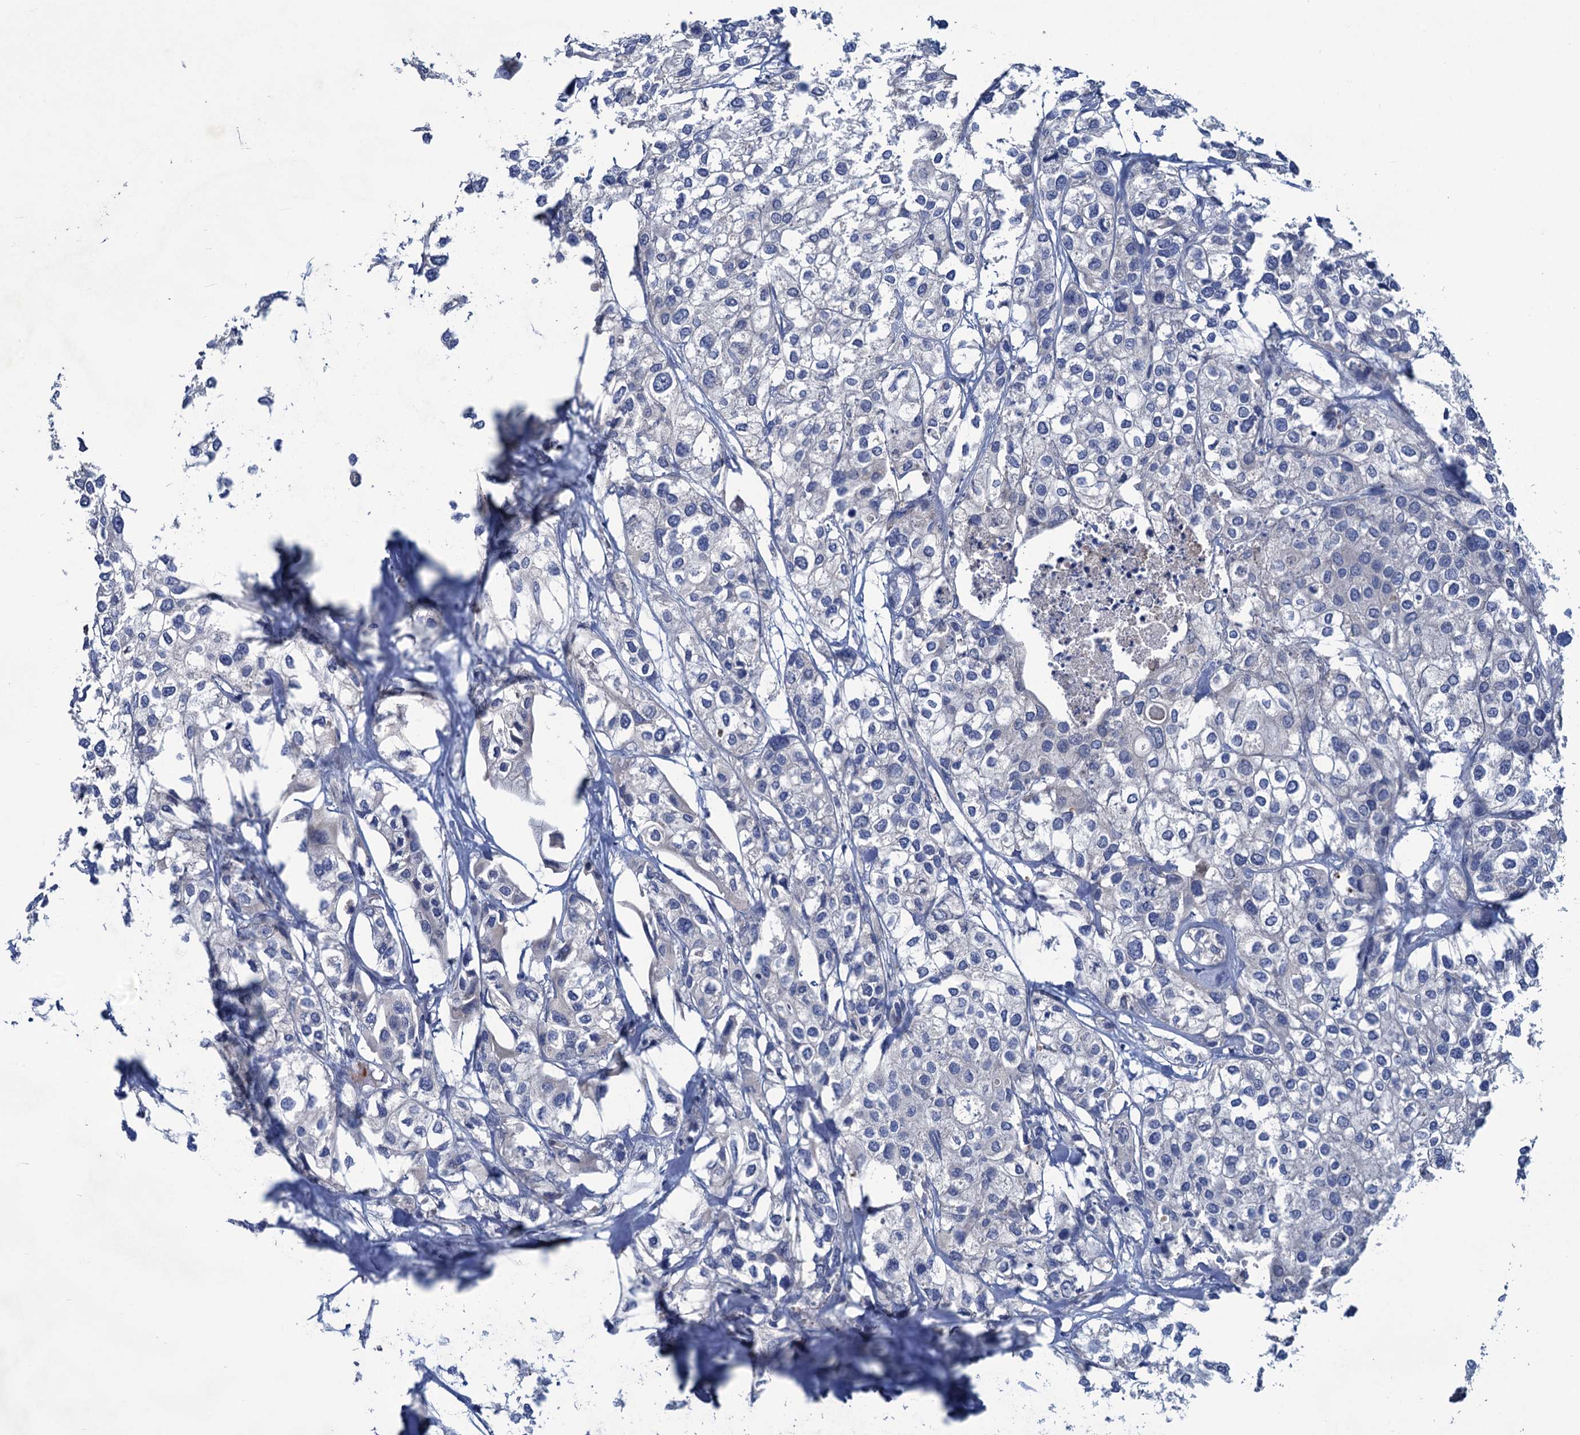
{"staining": {"intensity": "negative", "quantity": "none", "location": "none"}, "tissue": "urothelial cancer", "cell_type": "Tumor cells", "image_type": "cancer", "snomed": [{"axis": "morphology", "description": "Urothelial carcinoma, High grade"}, {"axis": "topography", "description": "Urinary bladder"}], "caption": "Tumor cells show no significant staining in urothelial carcinoma (high-grade). (Immunohistochemistry (ihc), brightfield microscopy, high magnification).", "gene": "RTKN2", "patient": {"sex": "male", "age": 64}}